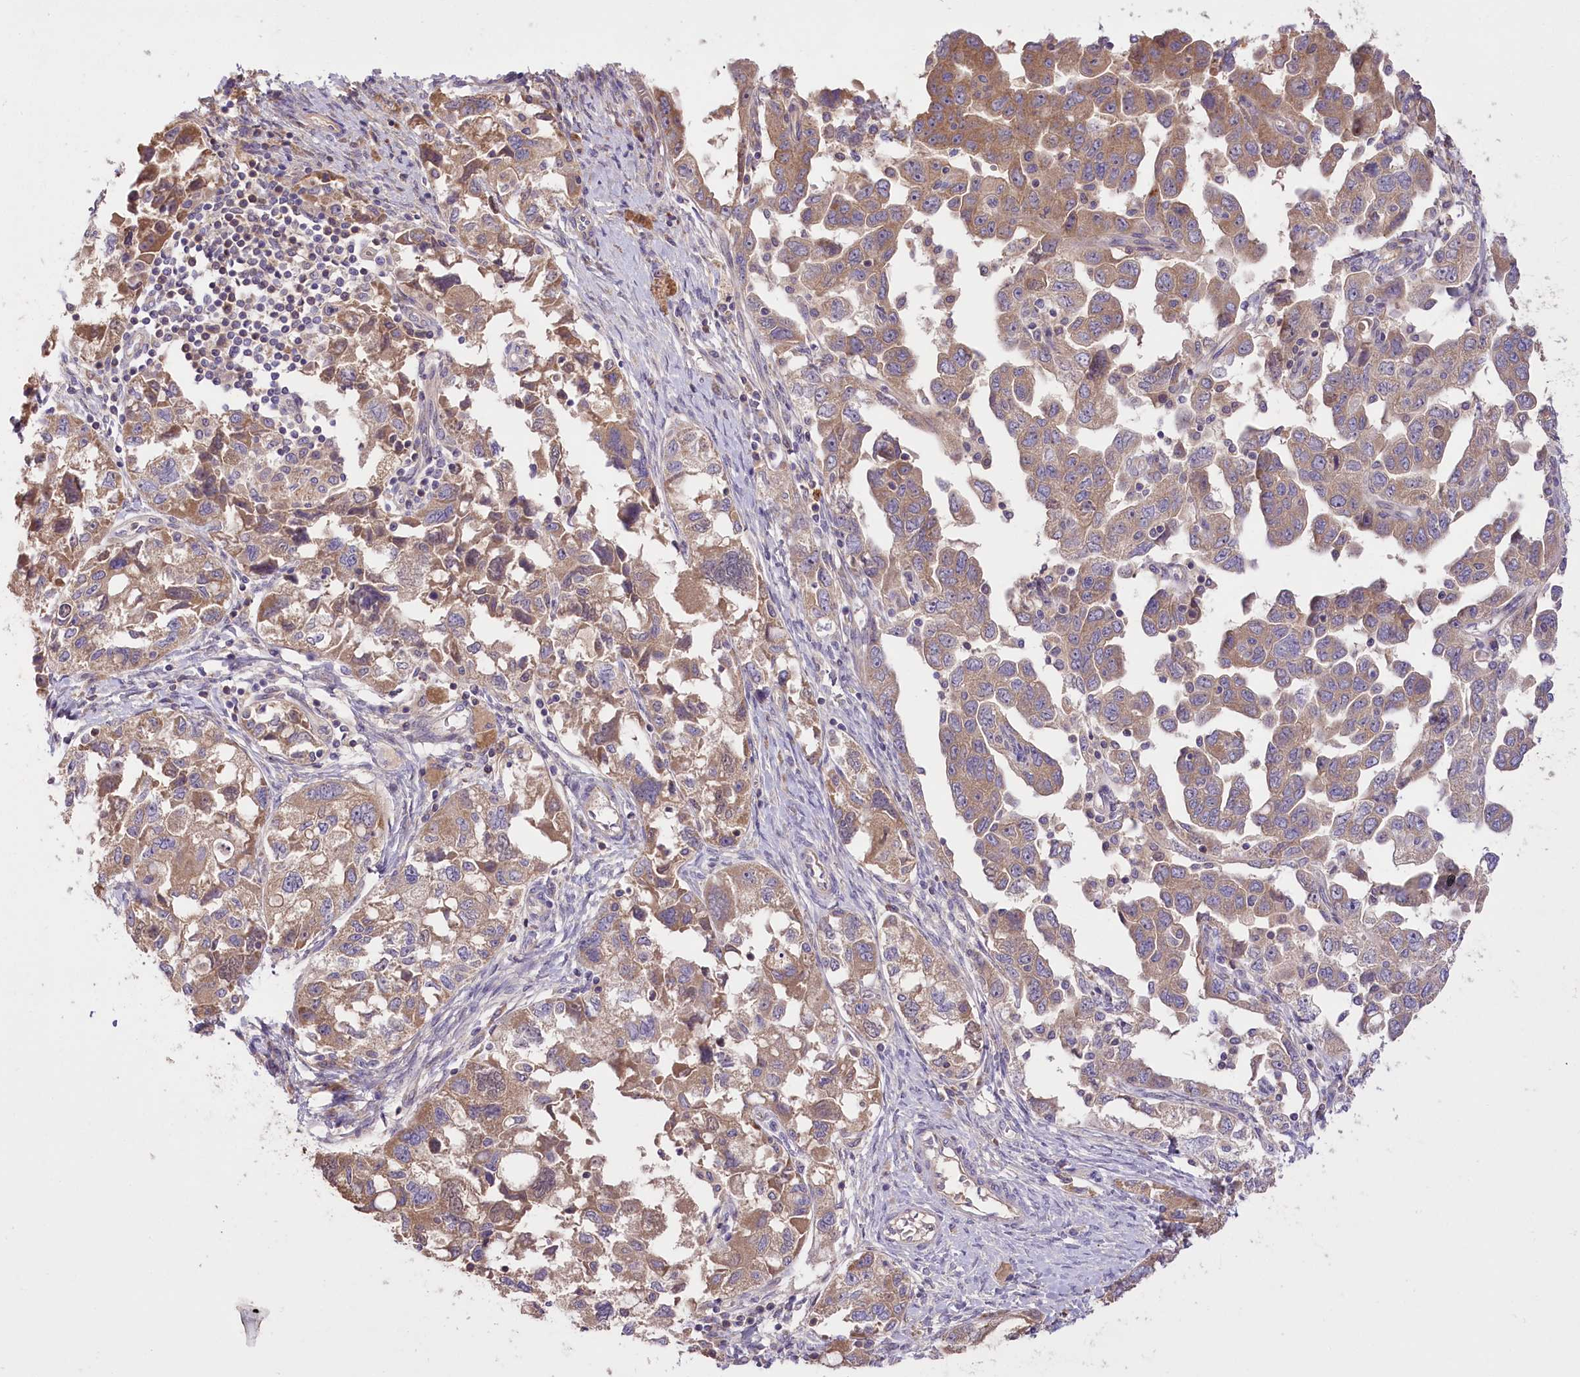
{"staining": {"intensity": "moderate", "quantity": "25%-75%", "location": "cytoplasmic/membranous"}, "tissue": "ovarian cancer", "cell_type": "Tumor cells", "image_type": "cancer", "snomed": [{"axis": "morphology", "description": "Carcinoma, NOS"}, {"axis": "morphology", "description": "Cystadenocarcinoma, serous, NOS"}, {"axis": "topography", "description": "Ovary"}], "caption": "Tumor cells reveal medium levels of moderate cytoplasmic/membranous expression in approximately 25%-75% of cells in ovarian serous cystadenocarcinoma.", "gene": "PBLD", "patient": {"sex": "female", "age": 69}}